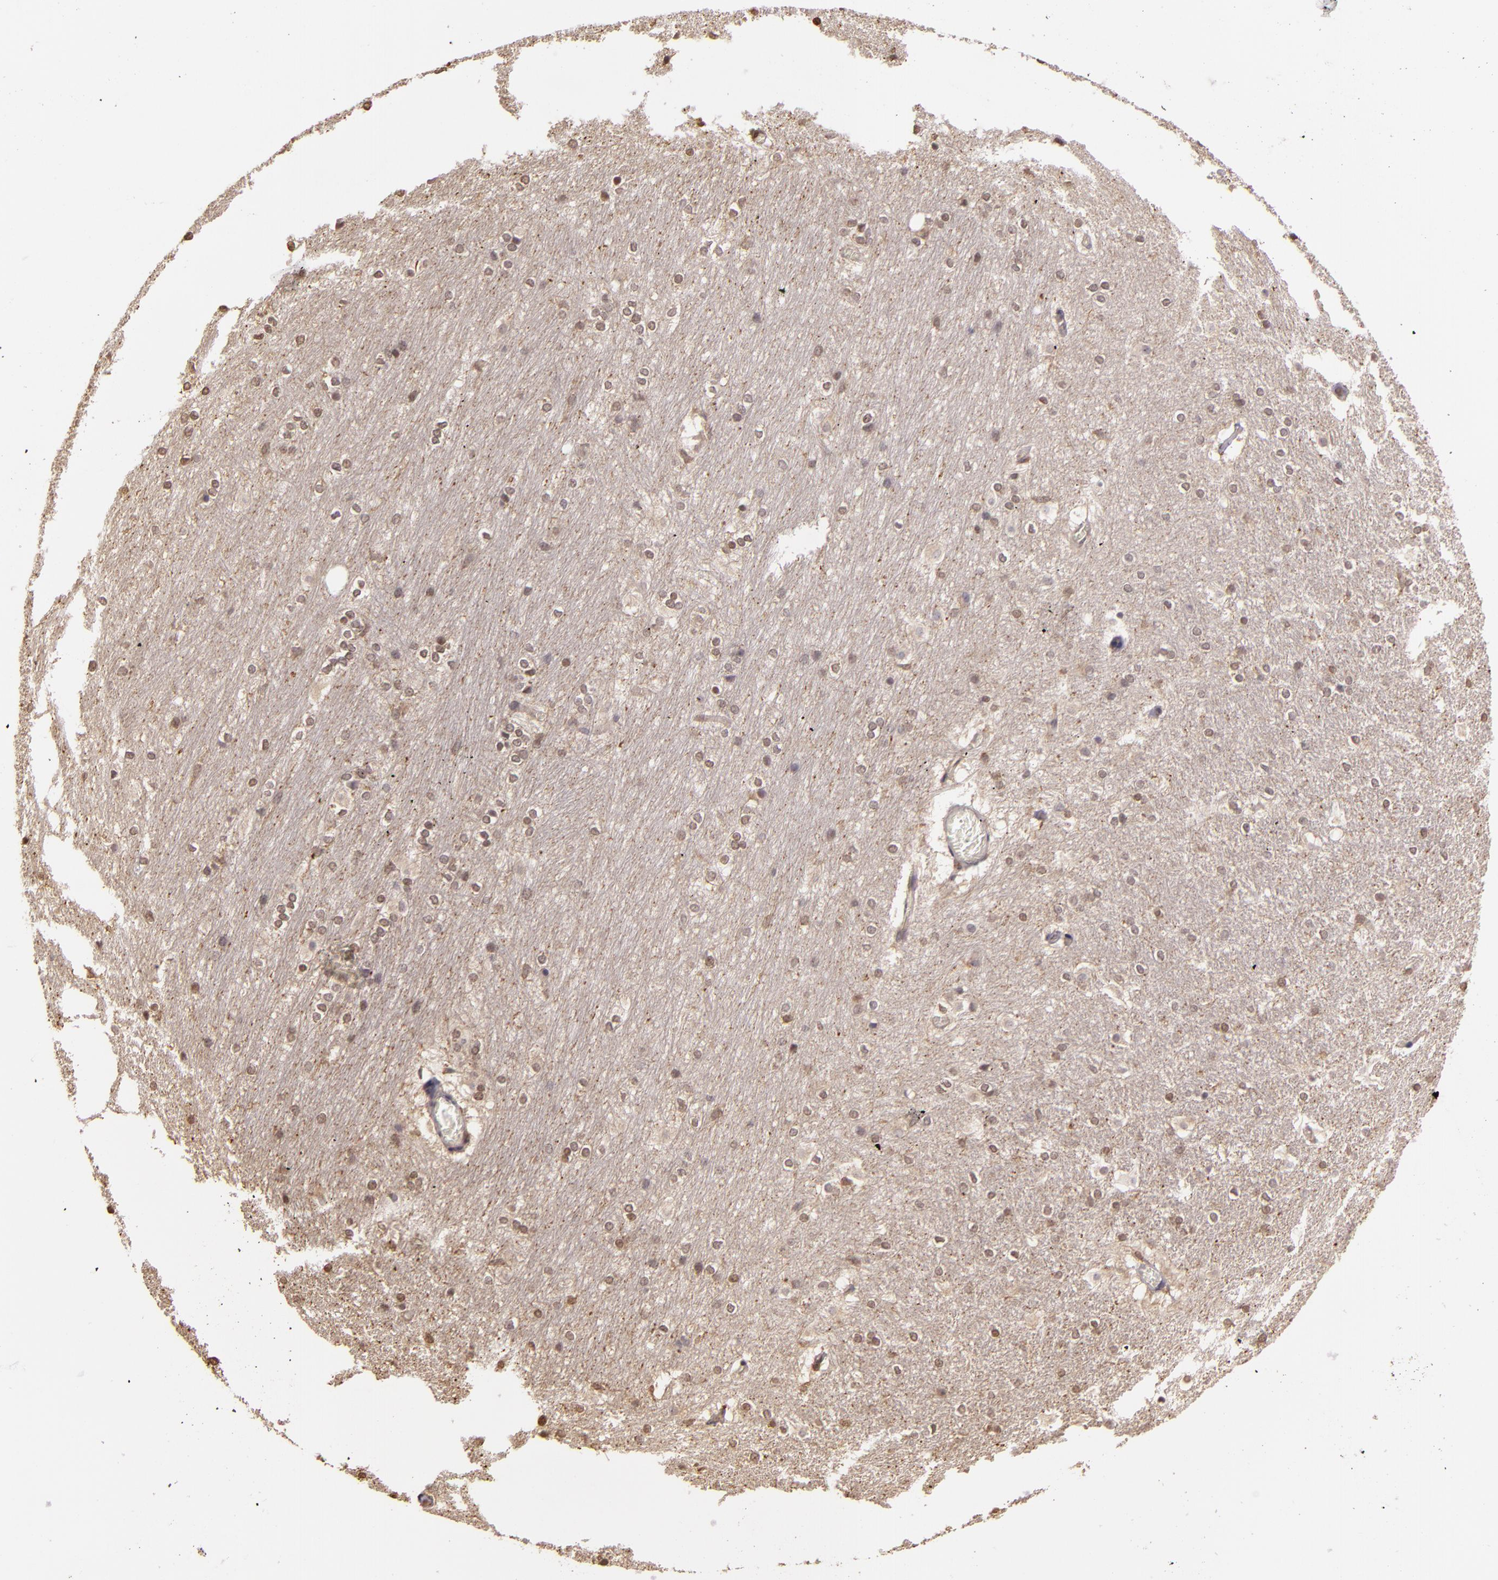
{"staining": {"intensity": "weak", "quantity": "25%-75%", "location": "nuclear"}, "tissue": "hippocampus", "cell_type": "Glial cells", "image_type": "normal", "snomed": [{"axis": "morphology", "description": "Normal tissue, NOS"}, {"axis": "topography", "description": "Hippocampus"}], "caption": "About 25%-75% of glial cells in unremarkable hippocampus exhibit weak nuclear protein expression as visualized by brown immunohistochemical staining.", "gene": "ARPC2", "patient": {"sex": "female", "age": 19}}